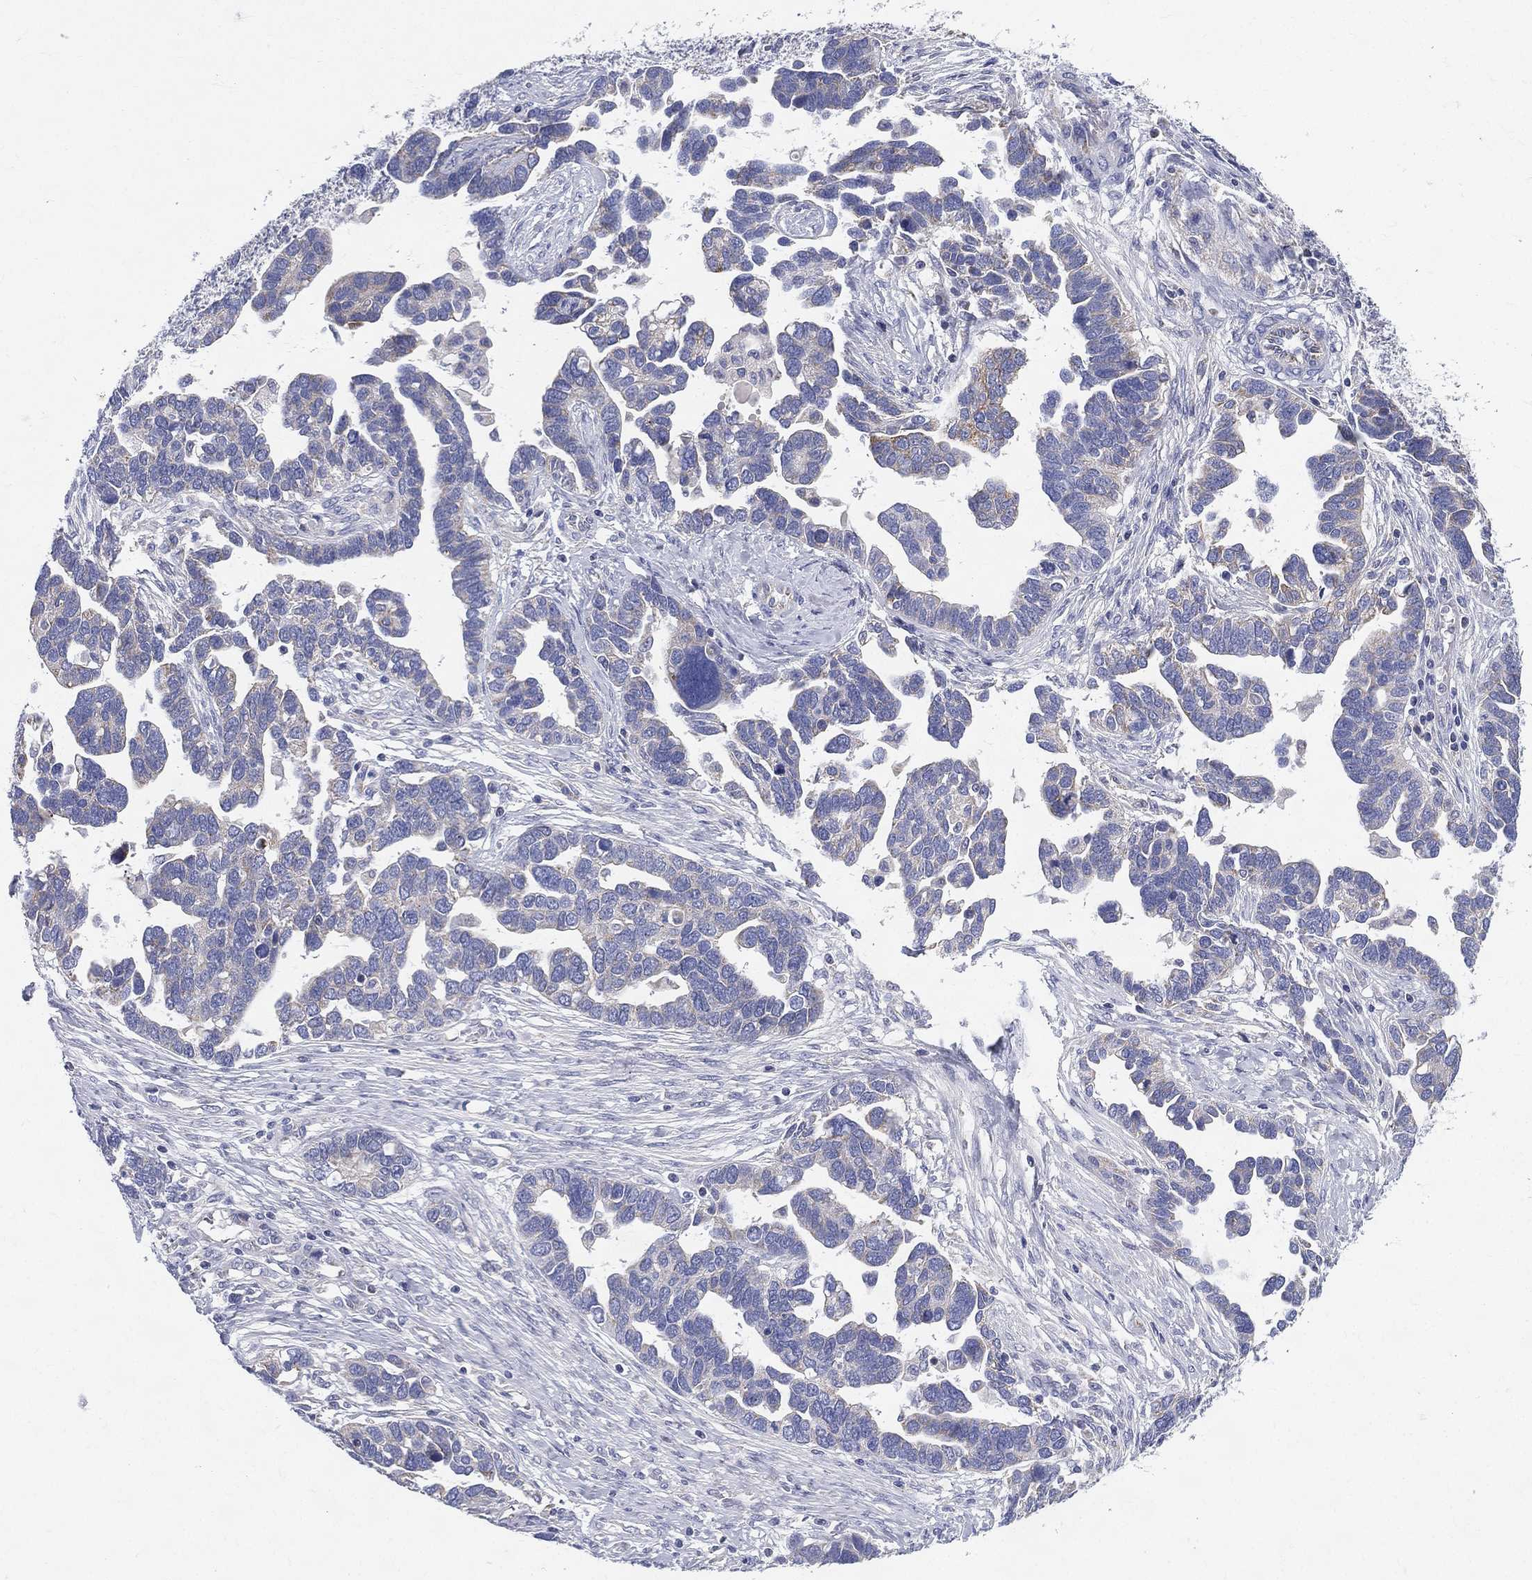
{"staining": {"intensity": "negative", "quantity": "none", "location": "none"}, "tissue": "ovarian cancer", "cell_type": "Tumor cells", "image_type": "cancer", "snomed": [{"axis": "morphology", "description": "Cystadenocarcinoma, serous, NOS"}, {"axis": "topography", "description": "Ovary"}], "caption": "Image shows no protein expression in tumor cells of ovarian serous cystadenocarcinoma tissue.", "gene": "PWWP3A", "patient": {"sex": "female", "age": 54}}